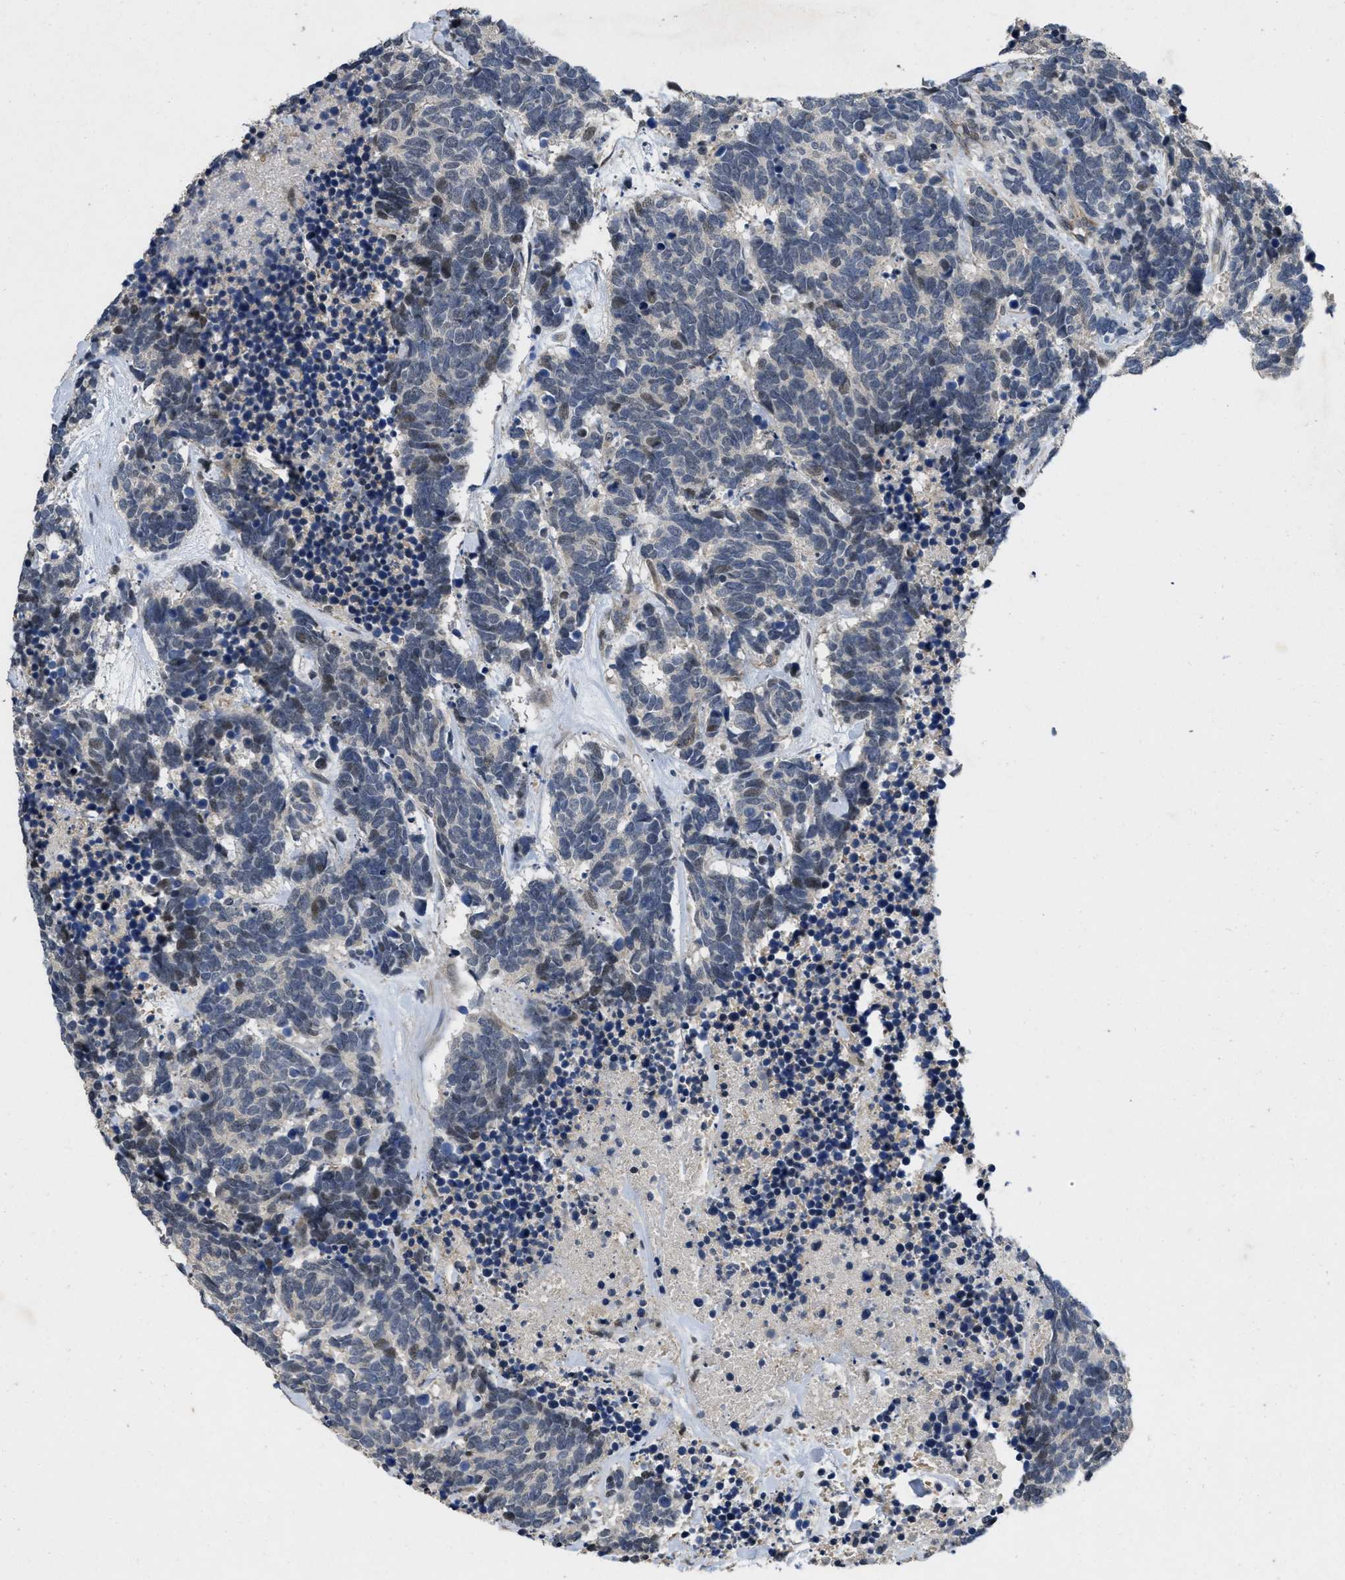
{"staining": {"intensity": "weak", "quantity": "<25%", "location": "nuclear"}, "tissue": "carcinoid", "cell_type": "Tumor cells", "image_type": "cancer", "snomed": [{"axis": "morphology", "description": "Carcinoma, NOS"}, {"axis": "morphology", "description": "Carcinoid, malignant, NOS"}, {"axis": "topography", "description": "Urinary bladder"}], "caption": "Tumor cells are negative for protein expression in human carcinoid.", "gene": "PAPOLG", "patient": {"sex": "male", "age": 57}}